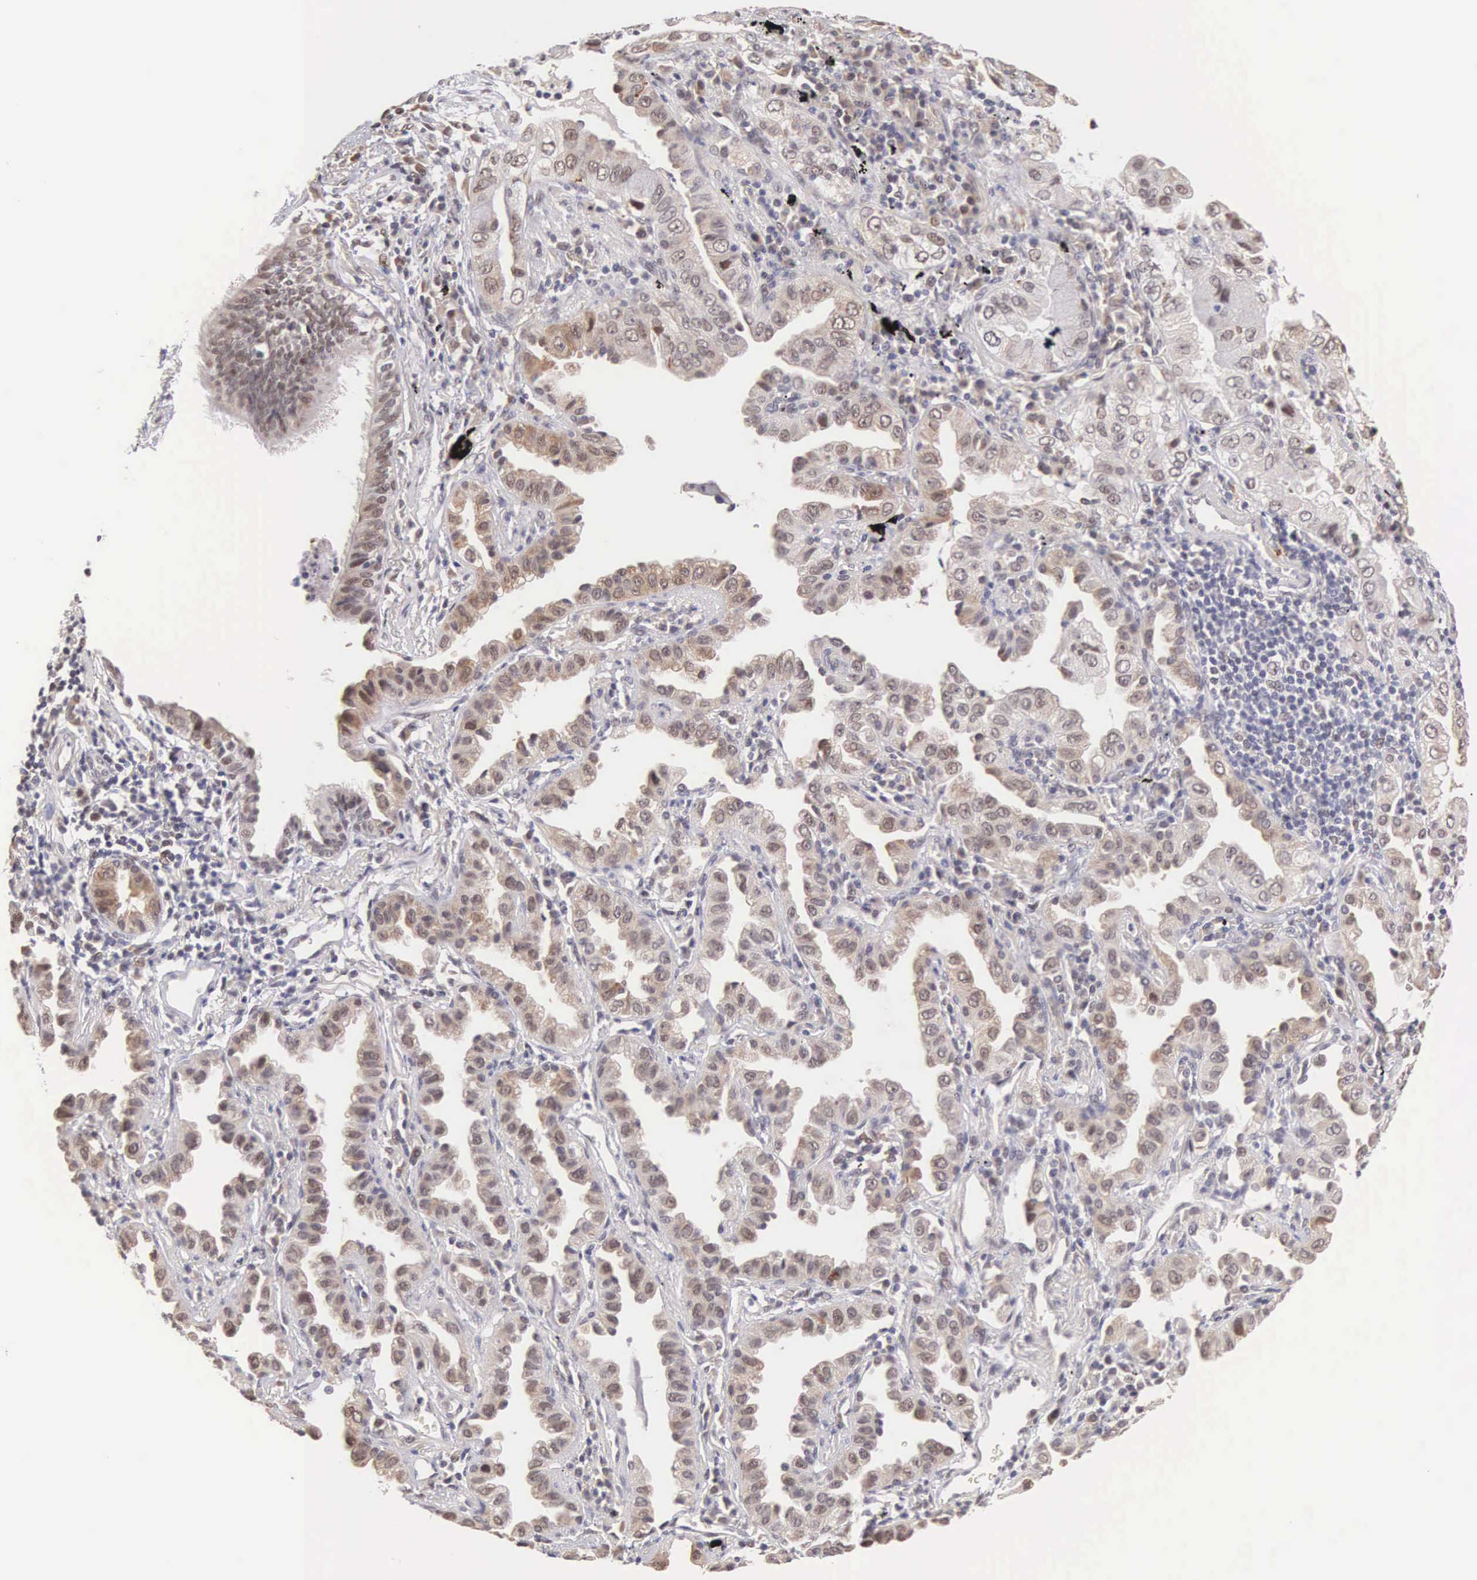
{"staining": {"intensity": "moderate", "quantity": "25%-75%", "location": "cytoplasmic/membranous,nuclear"}, "tissue": "lung cancer", "cell_type": "Tumor cells", "image_type": "cancer", "snomed": [{"axis": "morphology", "description": "Adenocarcinoma, NOS"}, {"axis": "topography", "description": "Lung"}], "caption": "Immunohistochemical staining of human lung cancer (adenocarcinoma) shows moderate cytoplasmic/membranous and nuclear protein staining in about 25%-75% of tumor cells.", "gene": "HMGXB4", "patient": {"sex": "female", "age": 50}}